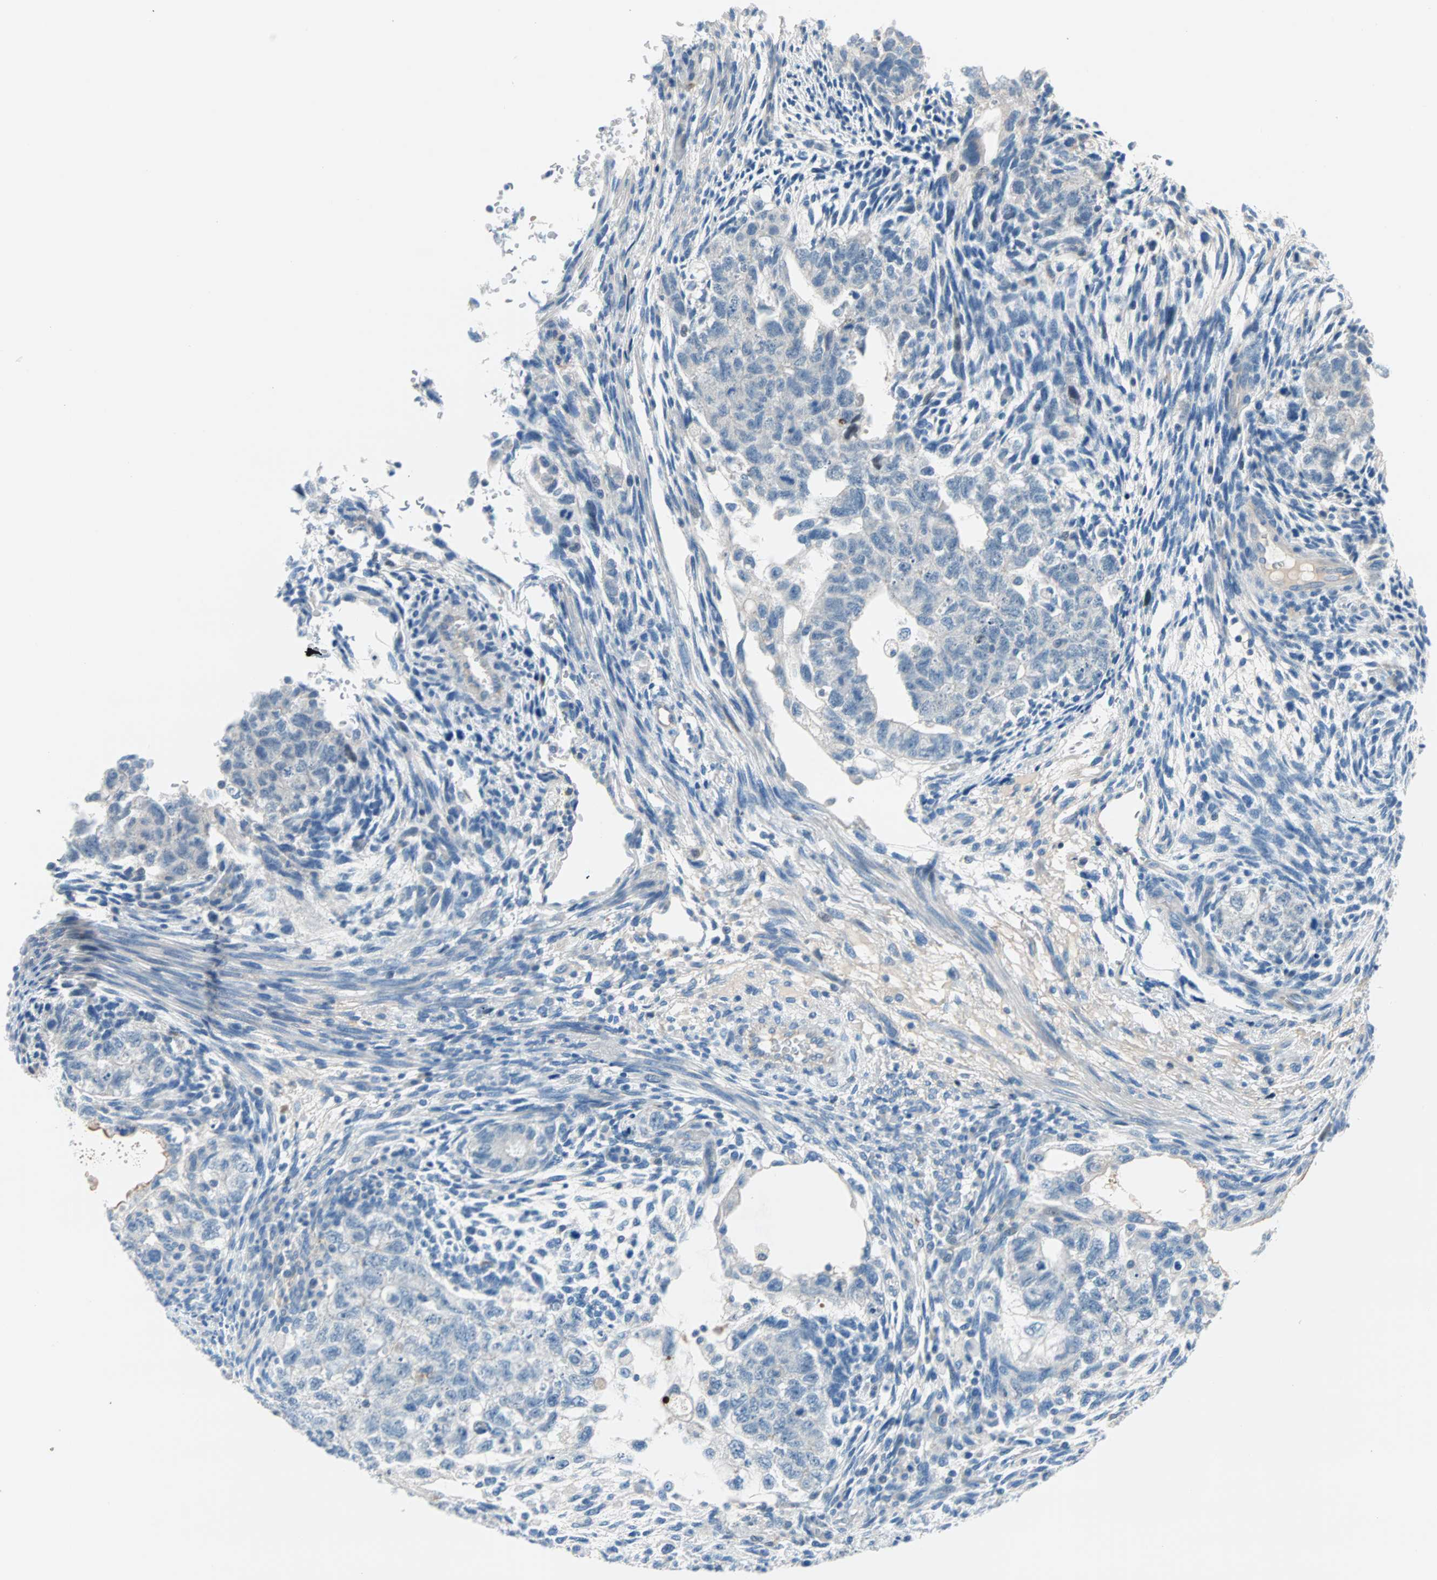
{"staining": {"intensity": "negative", "quantity": "none", "location": "none"}, "tissue": "testis cancer", "cell_type": "Tumor cells", "image_type": "cancer", "snomed": [{"axis": "morphology", "description": "Normal tissue, NOS"}, {"axis": "morphology", "description": "Carcinoma, Embryonal, NOS"}, {"axis": "topography", "description": "Testis"}], "caption": "The immunohistochemistry image has no significant expression in tumor cells of testis cancer tissue.", "gene": "TMEM163", "patient": {"sex": "male", "age": 36}}